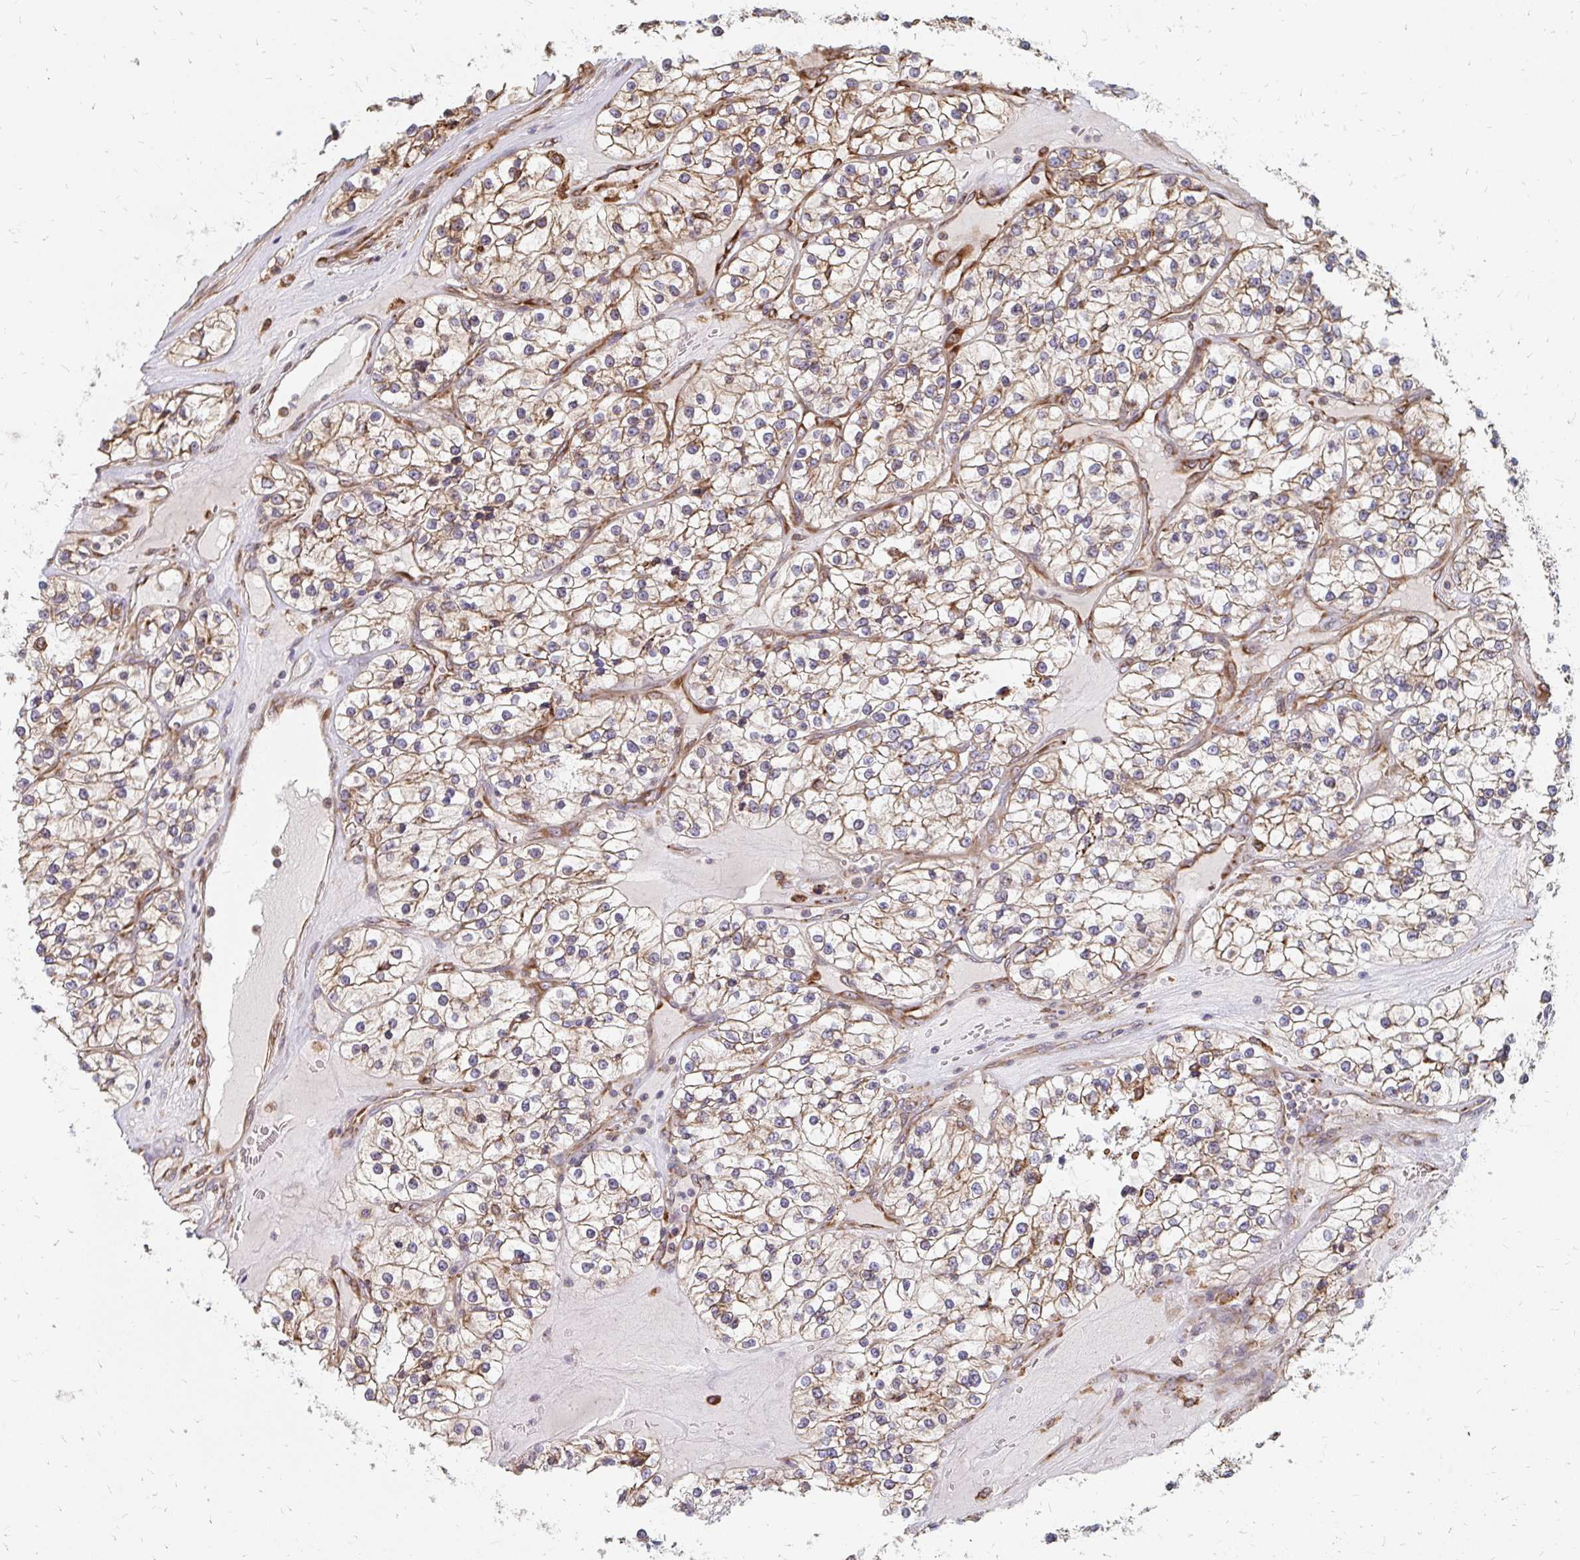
{"staining": {"intensity": "moderate", "quantity": ">75%", "location": "cytoplasmic/membranous"}, "tissue": "renal cancer", "cell_type": "Tumor cells", "image_type": "cancer", "snomed": [{"axis": "morphology", "description": "Adenocarcinoma, NOS"}, {"axis": "topography", "description": "Kidney"}], "caption": "Immunohistochemical staining of renal adenocarcinoma demonstrates medium levels of moderate cytoplasmic/membranous expression in approximately >75% of tumor cells. The staining was performed using DAB (3,3'-diaminobenzidine), with brown indicating positive protein expression. Nuclei are stained blue with hematoxylin.", "gene": "PPP1R13L", "patient": {"sex": "female", "age": 57}}